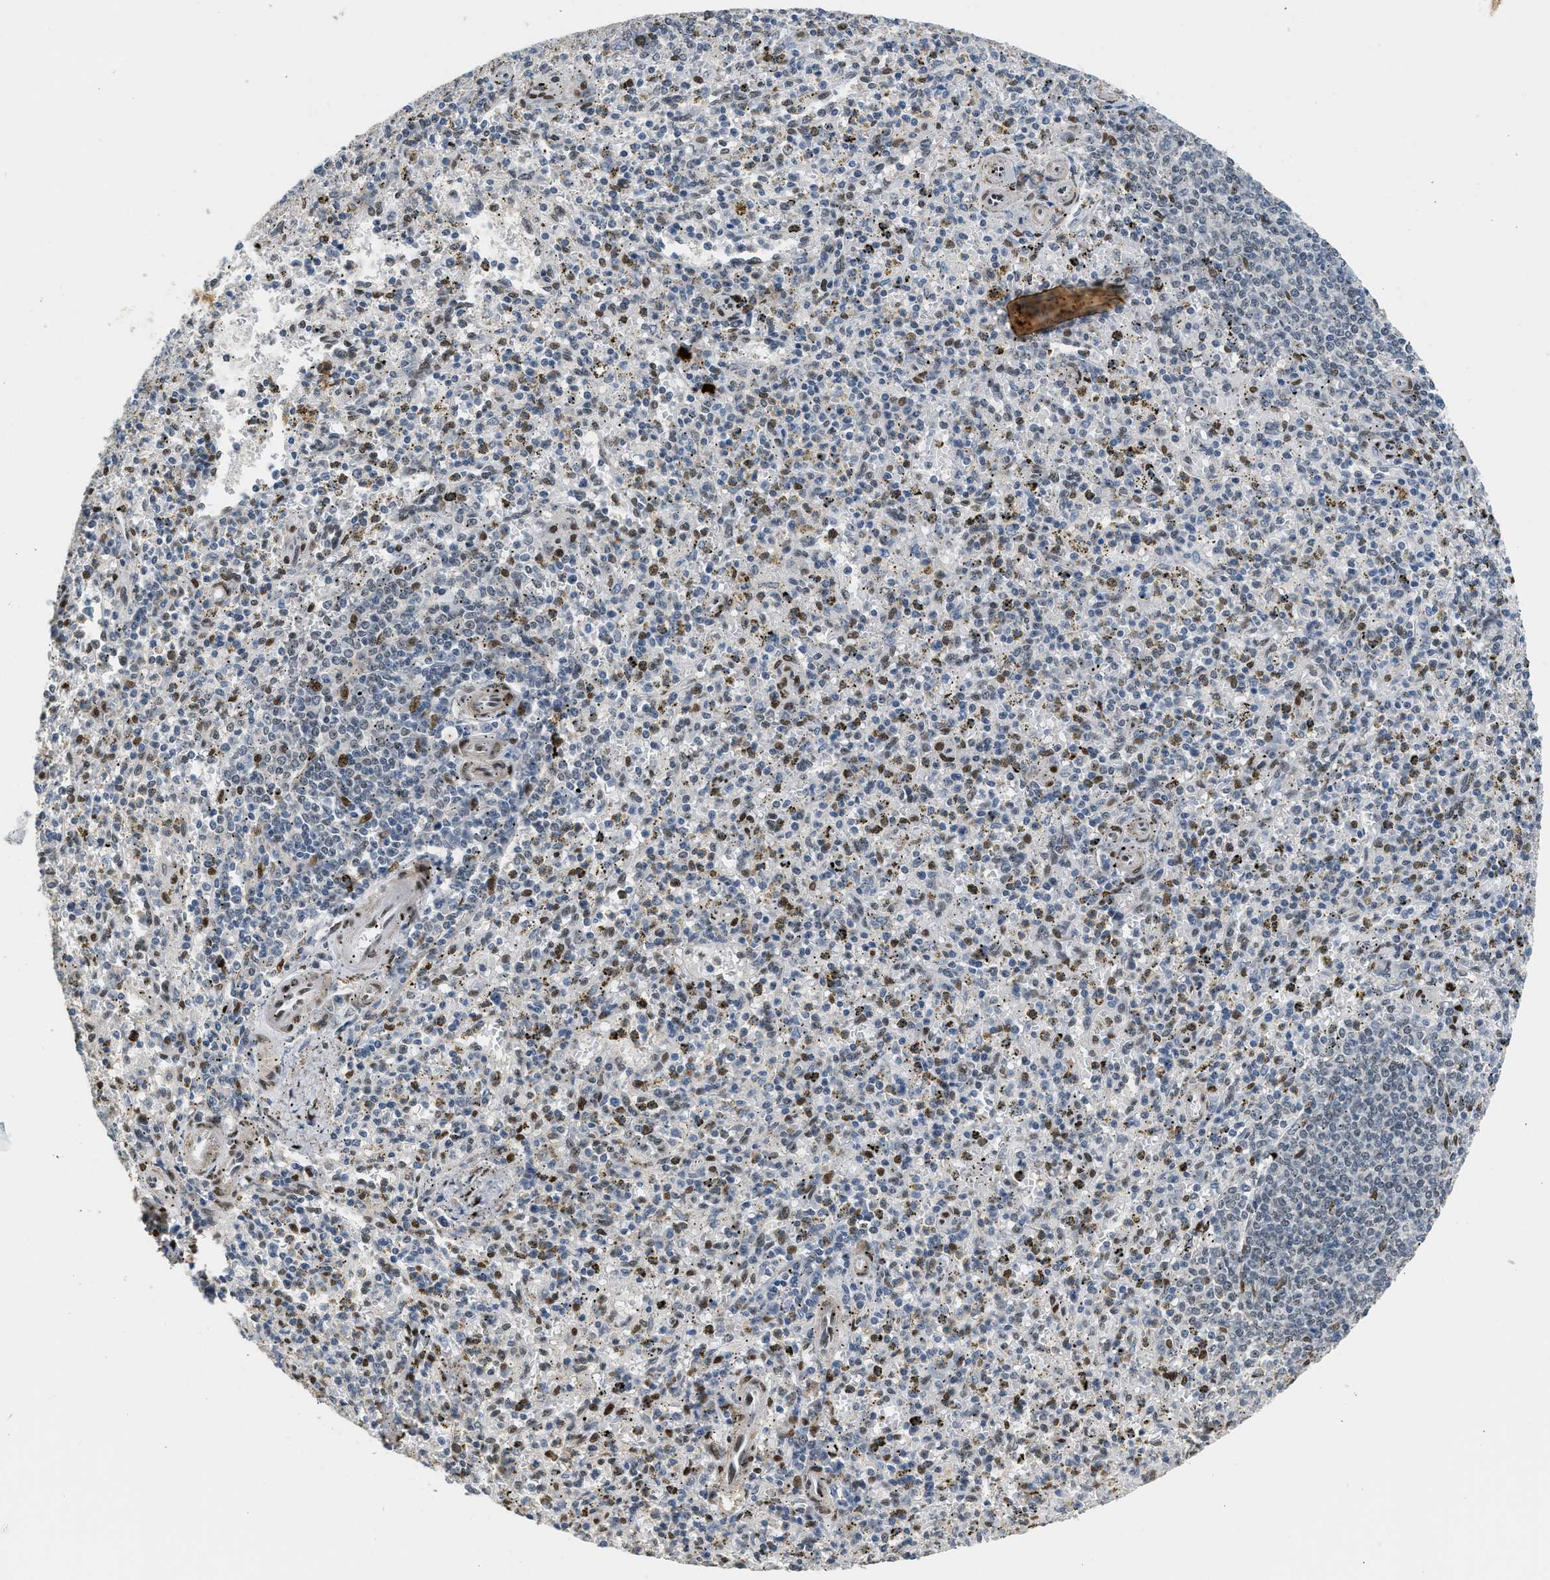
{"staining": {"intensity": "moderate", "quantity": "25%-75%", "location": "nuclear"}, "tissue": "spleen", "cell_type": "Cells in red pulp", "image_type": "normal", "snomed": [{"axis": "morphology", "description": "Normal tissue, NOS"}, {"axis": "topography", "description": "Spleen"}], "caption": "Spleen stained with DAB (3,3'-diaminobenzidine) IHC exhibits medium levels of moderate nuclear staining in about 25%-75% of cells in red pulp. The protein of interest is shown in brown color, while the nuclei are stained blue.", "gene": "ZBTB20", "patient": {"sex": "male", "age": 72}}